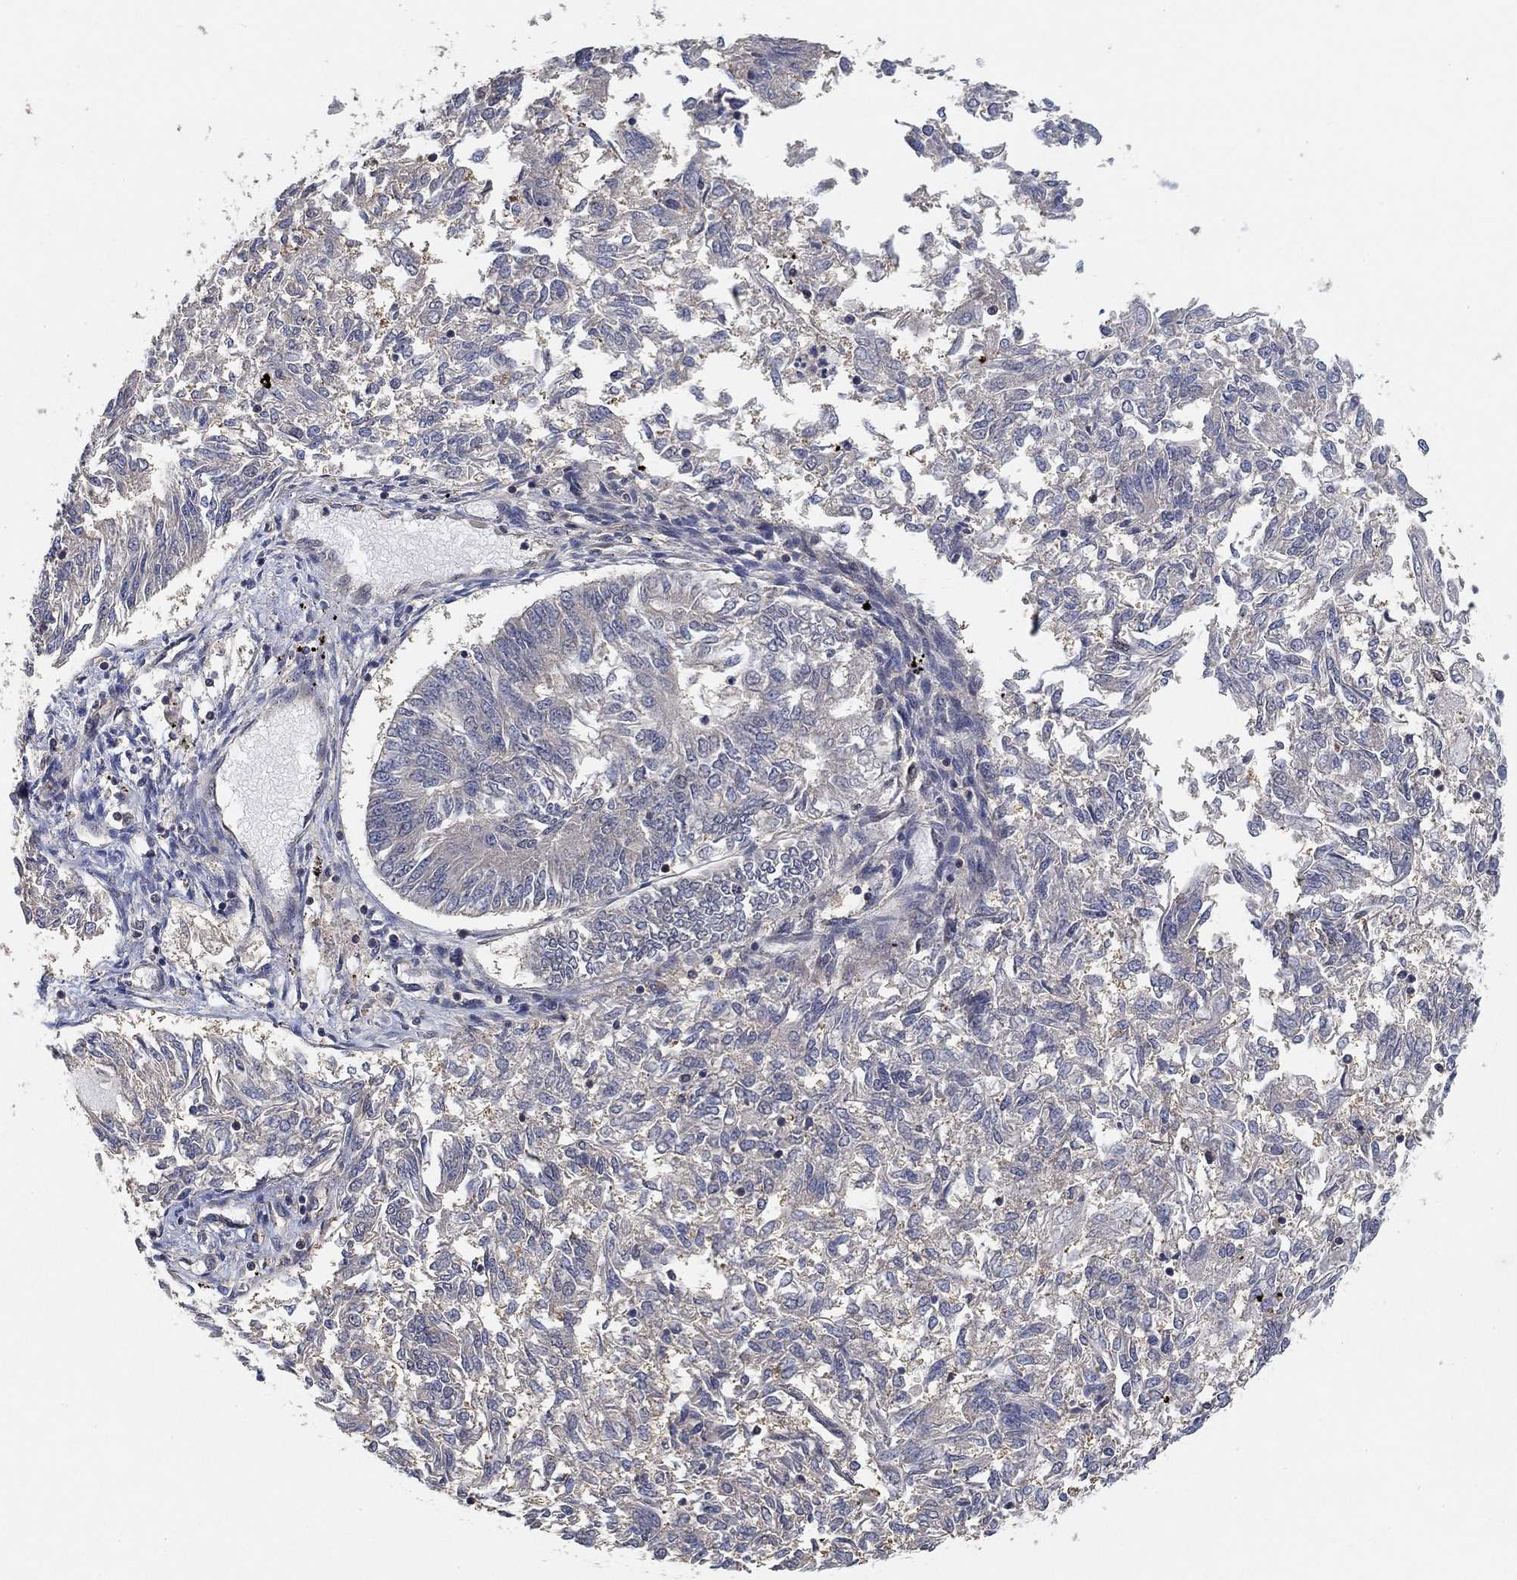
{"staining": {"intensity": "negative", "quantity": "none", "location": "none"}, "tissue": "endometrial cancer", "cell_type": "Tumor cells", "image_type": "cancer", "snomed": [{"axis": "morphology", "description": "Adenocarcinoma, NOS"}, {"axis": "topography", "description": "Endometrium"}], "caption": "Photomicrograph shows no significant protein expression in tumor cells of endometrial cancer.", "gene": "CCDC43", "patient": {"sex": "female", "age": 58}}